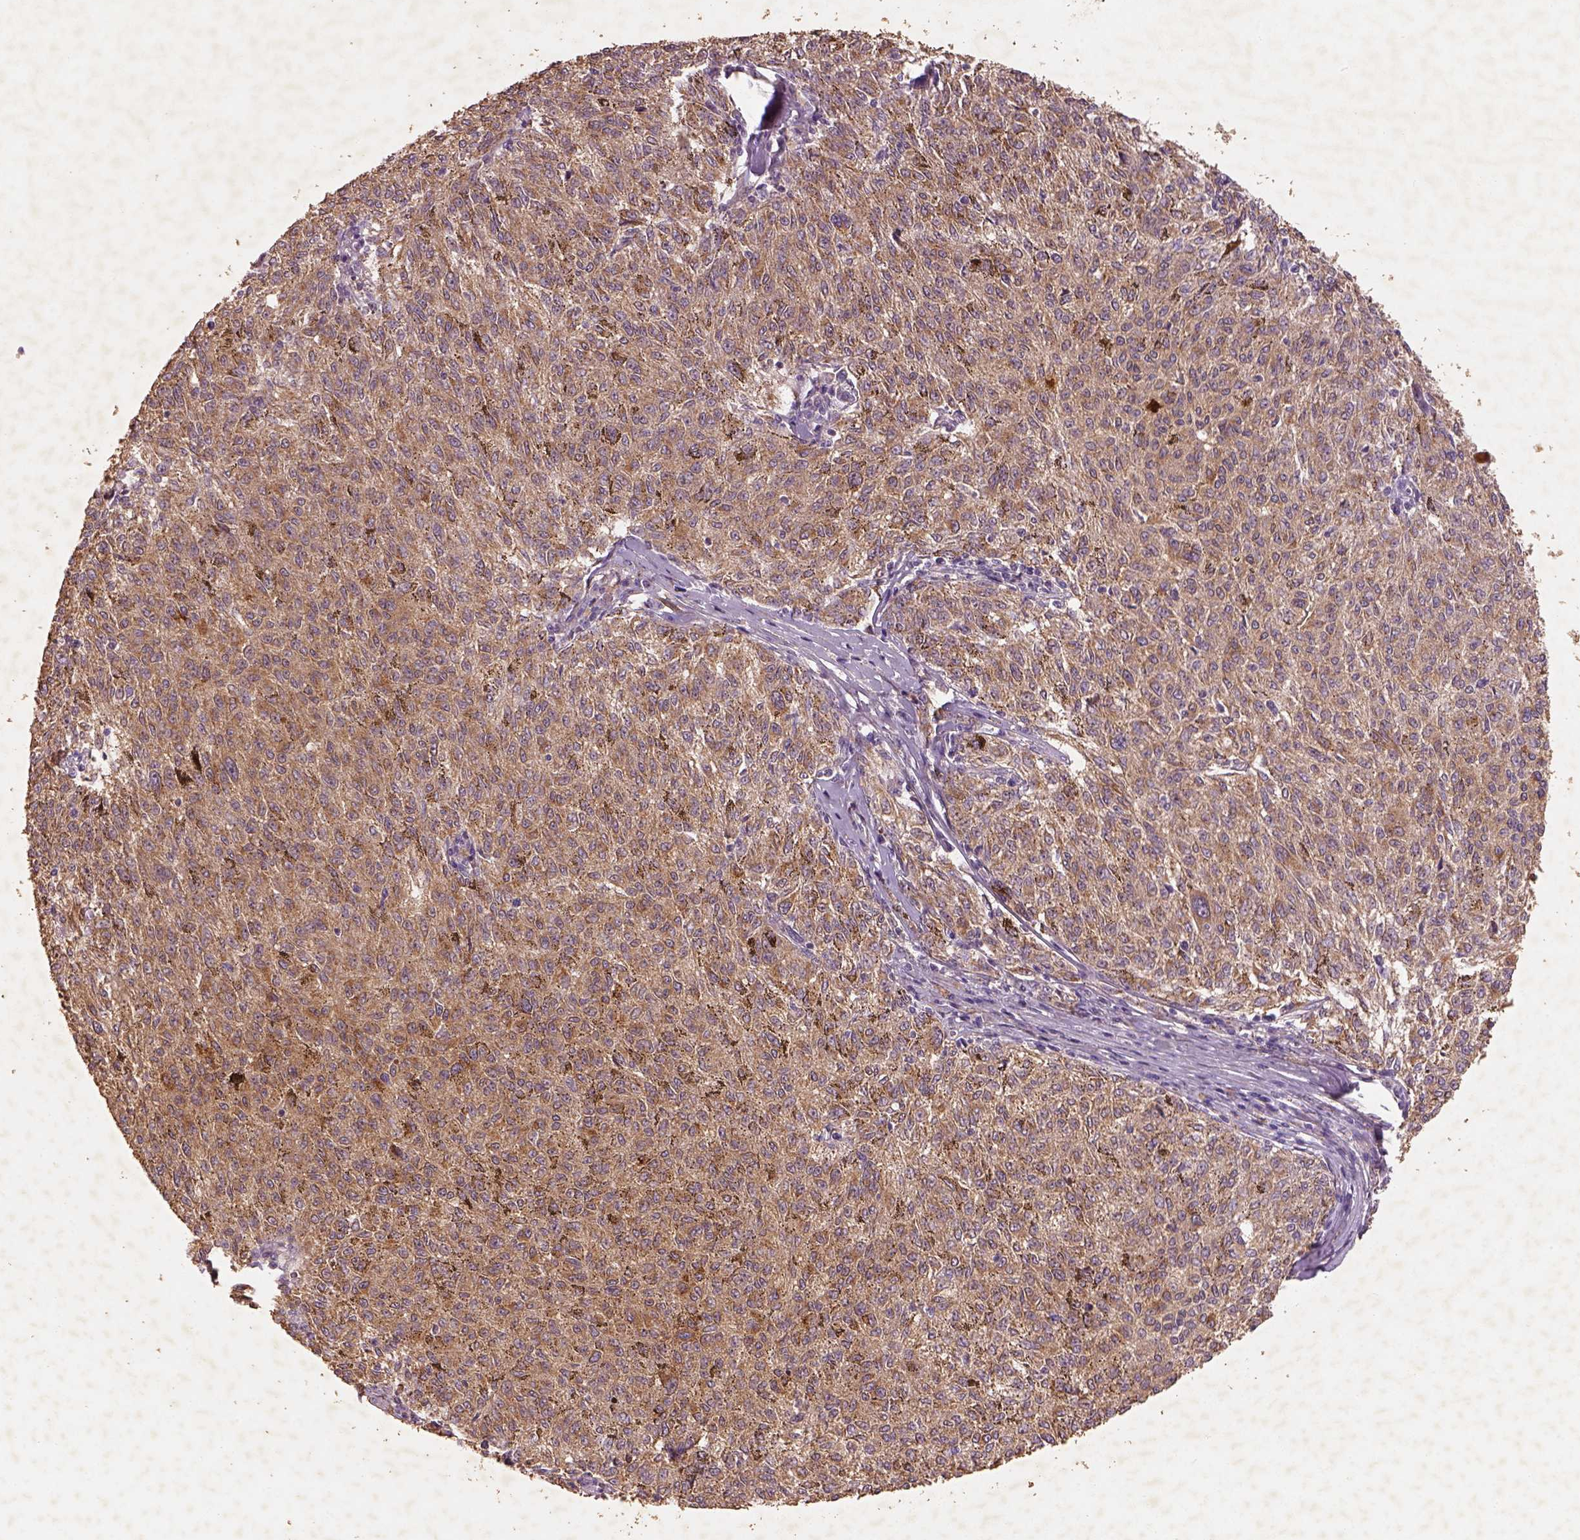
{"staining": {"intensity": "moderate", "quantity": ">75%", "location": "cytoplasmic/membranous"}, "tissue": "melanoma", "cell_type": "Tumor cells", "image_type": "cancer", "snomed": [{"axis": "morphology", "description": "Malignant melanoma, NOS"}, {"axis": "topography", "description": "Skin"}], "caption": "The micrograph reveals a brown stain indicating the presence of a protein in the cytoplasmic/membranous of tumor cells in melanoma.", "gene": "AP2B1", "patient": {"sex": "female", "age": 72}}